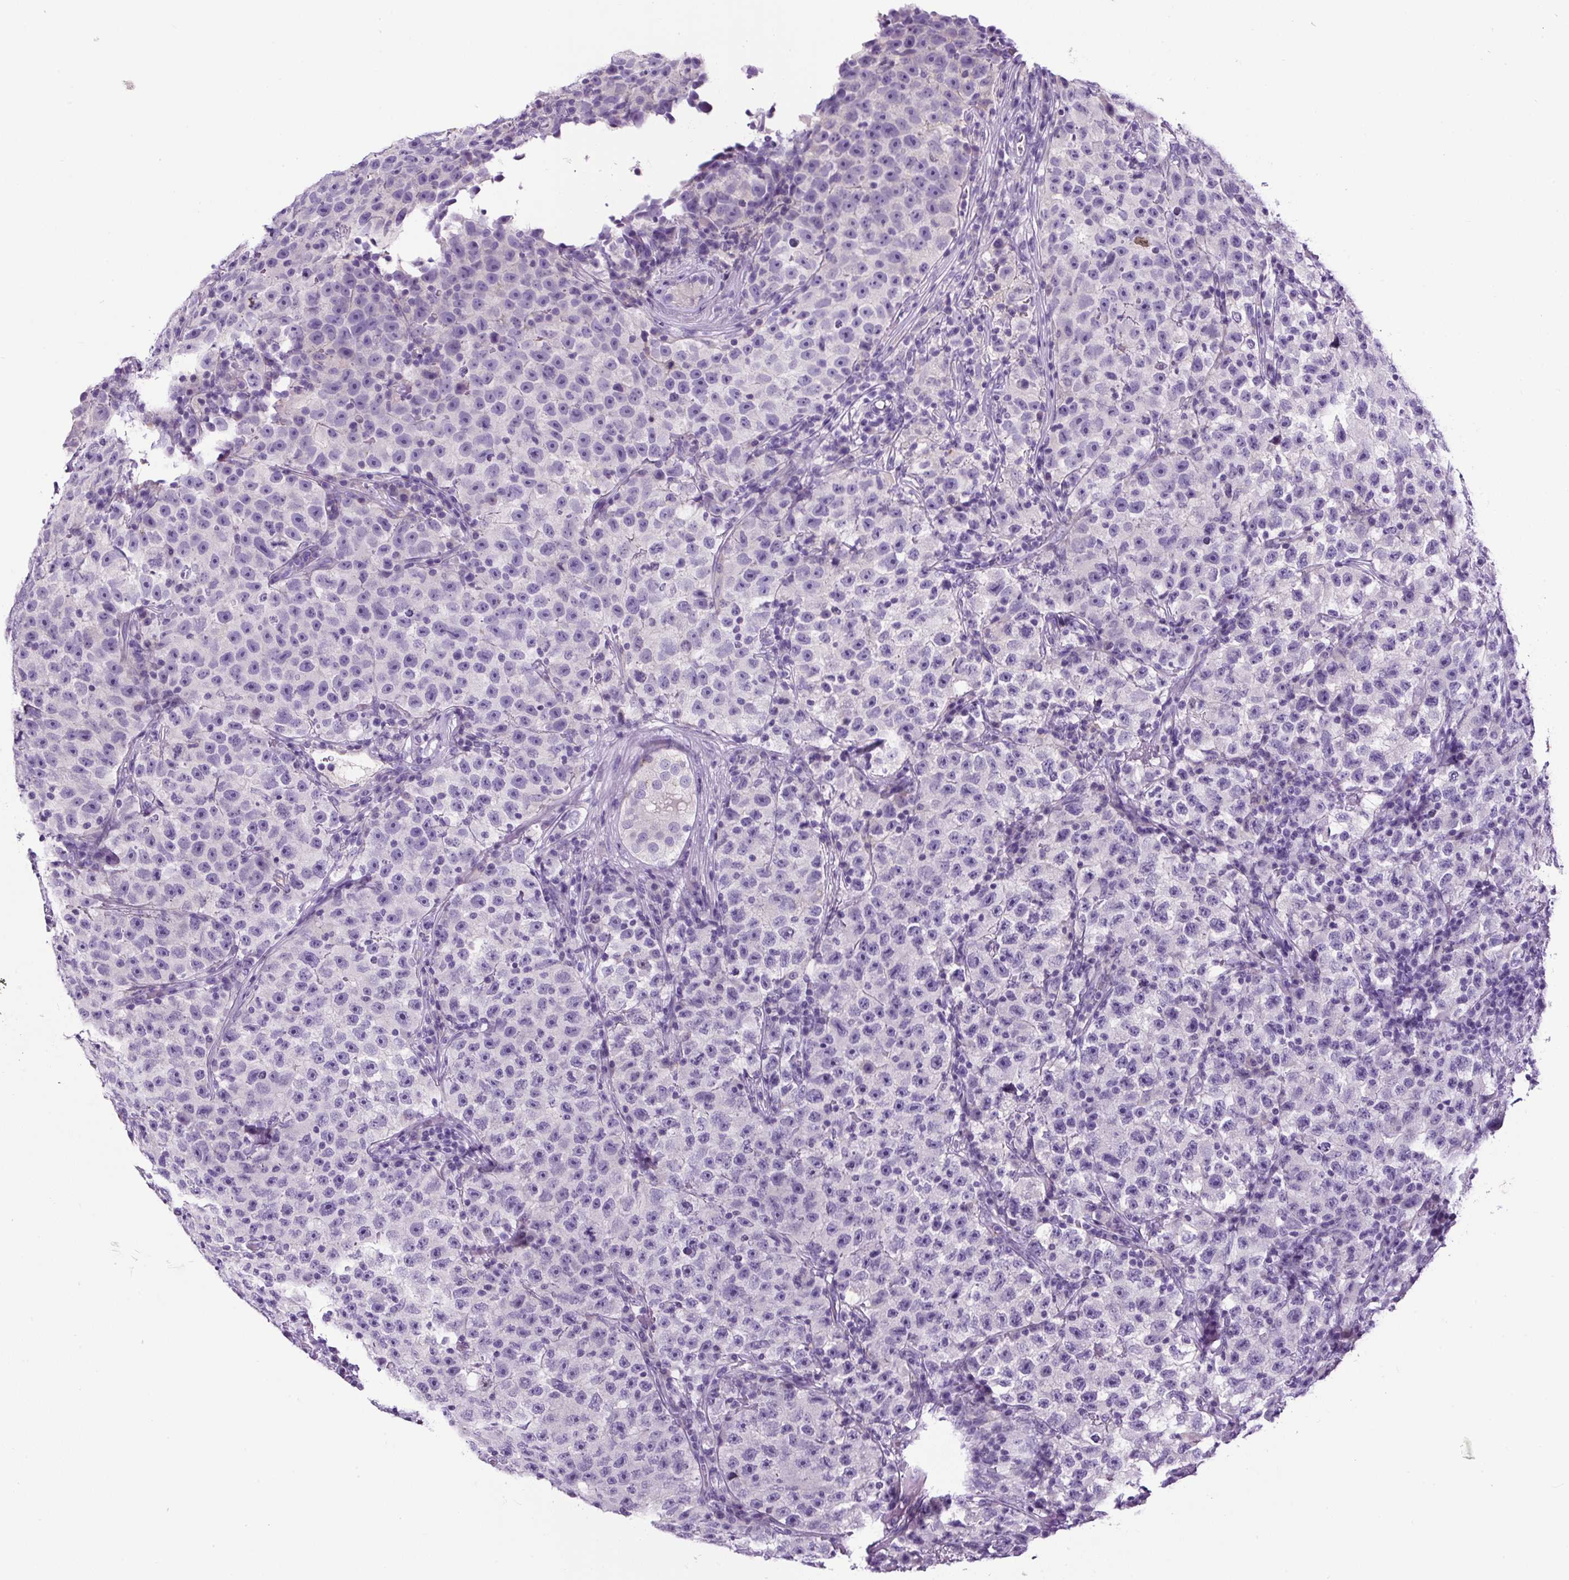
{"staining": {"intensity": "negative", "quantity": "none", "location": "none"}, "tissue": "testis cancer", "cell_type": "Tumor cells", "image_type": "cancer", "snomed": [{"axis": "morphology", "description": "Seminoma, NOS"}, {"axis": "topography", "description": "Testis"}], "caption": "Testis seminoma stained for a protein using immunohistochemistry displays no expression tumor cells.", "gene": "SP8", "patient": {"sex": "male", "age": 22}}